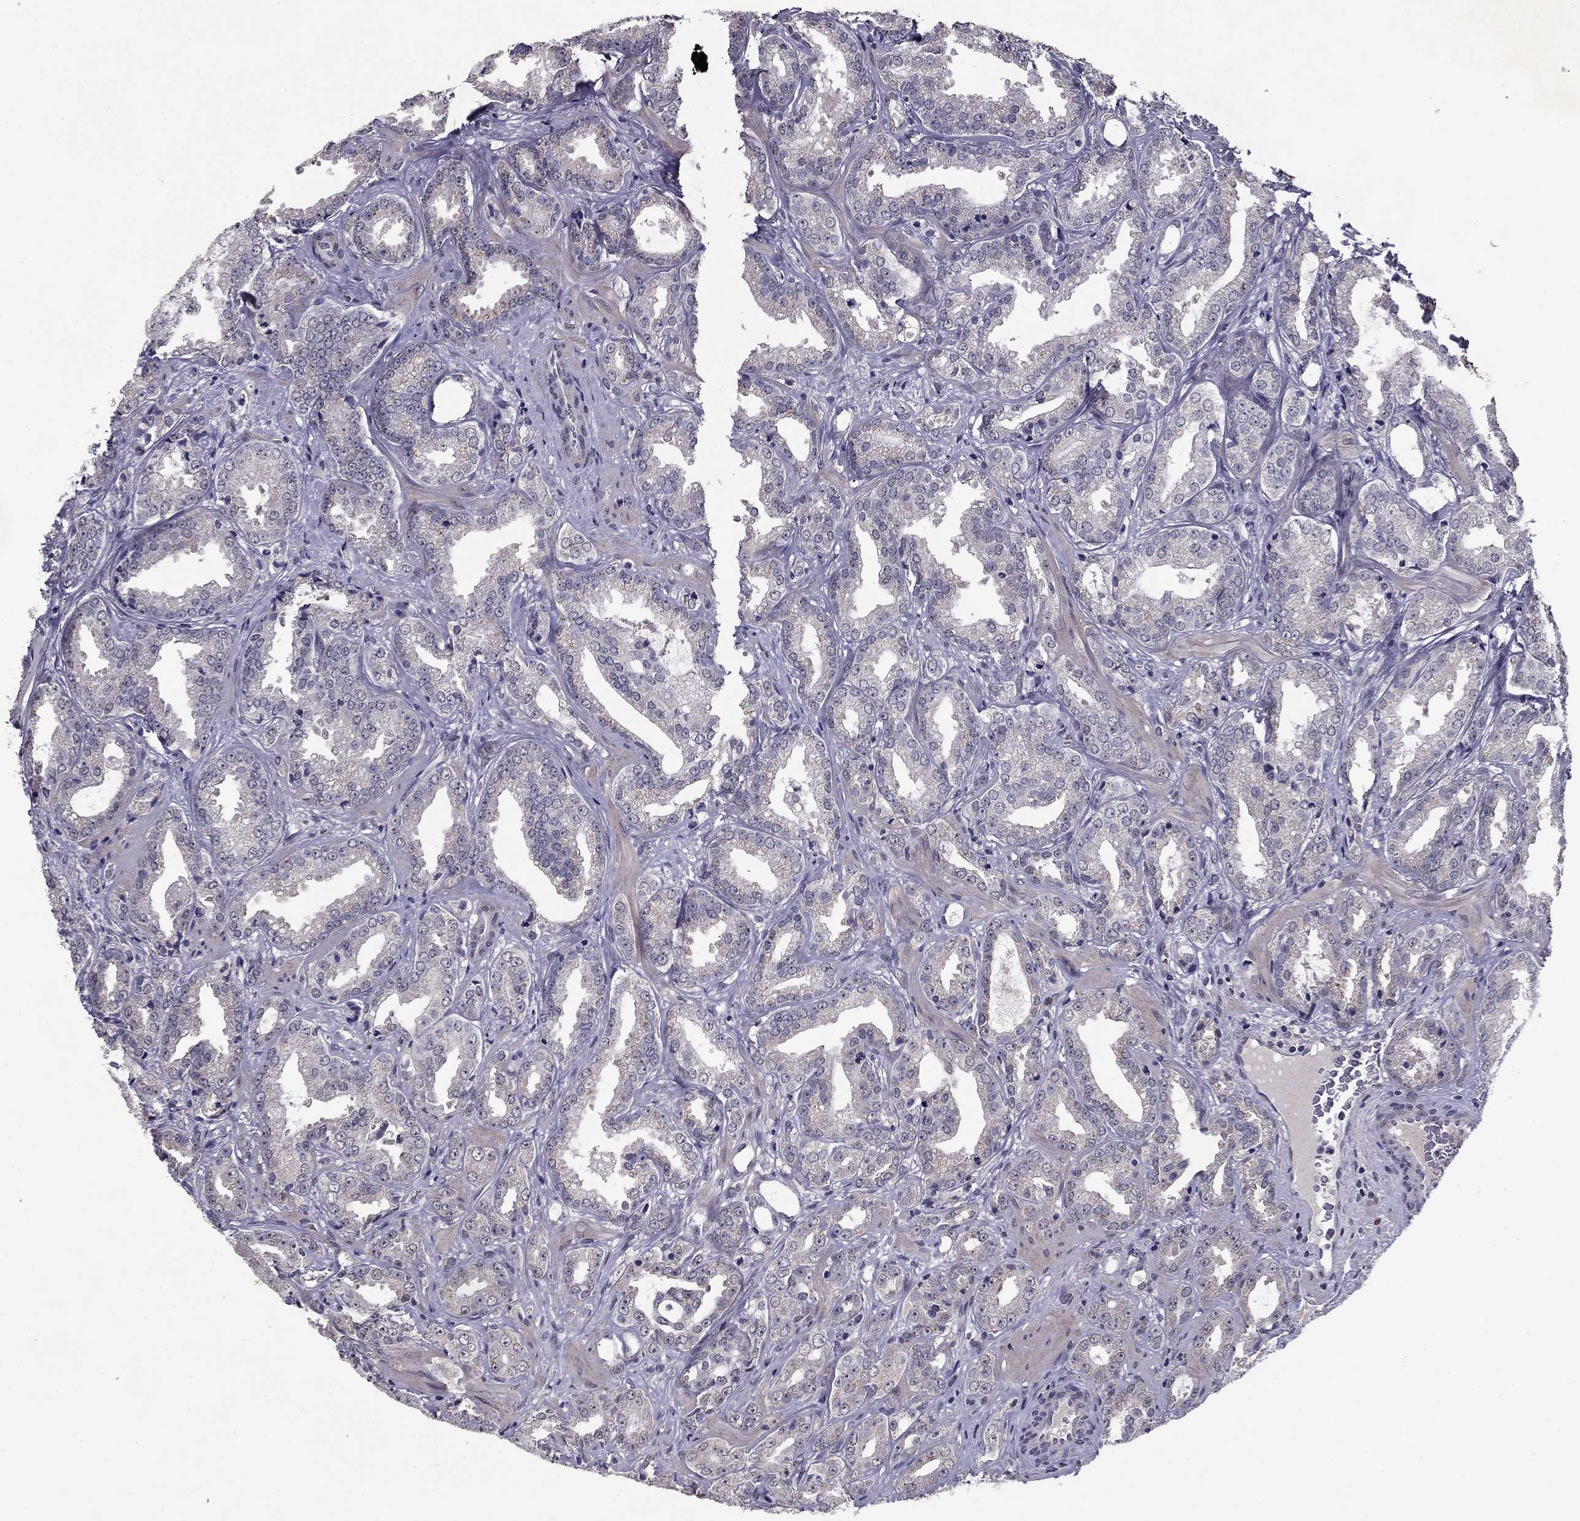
{"staining": {"intensity": "negative", "quantity": "none", "location": "none"}, "tissue": "prostate cancer", "cell_type": "Tumor cells", "image_type": "cancer", "snomed": [{"axis": "morphology", "description": "Adenocarcinoma, Medium grade"}, {"axis": "topography", "description": "Prostate and seminal vesicle, NOS"}, {"axis": "topography", "description": "Prostate"}], "caption": "Tumor cells are negative for brown protein staining in prostate medium-grade adenocarcinoma.", "gene": "HCN1", "patient": {"sex": "male", "age": 65}}